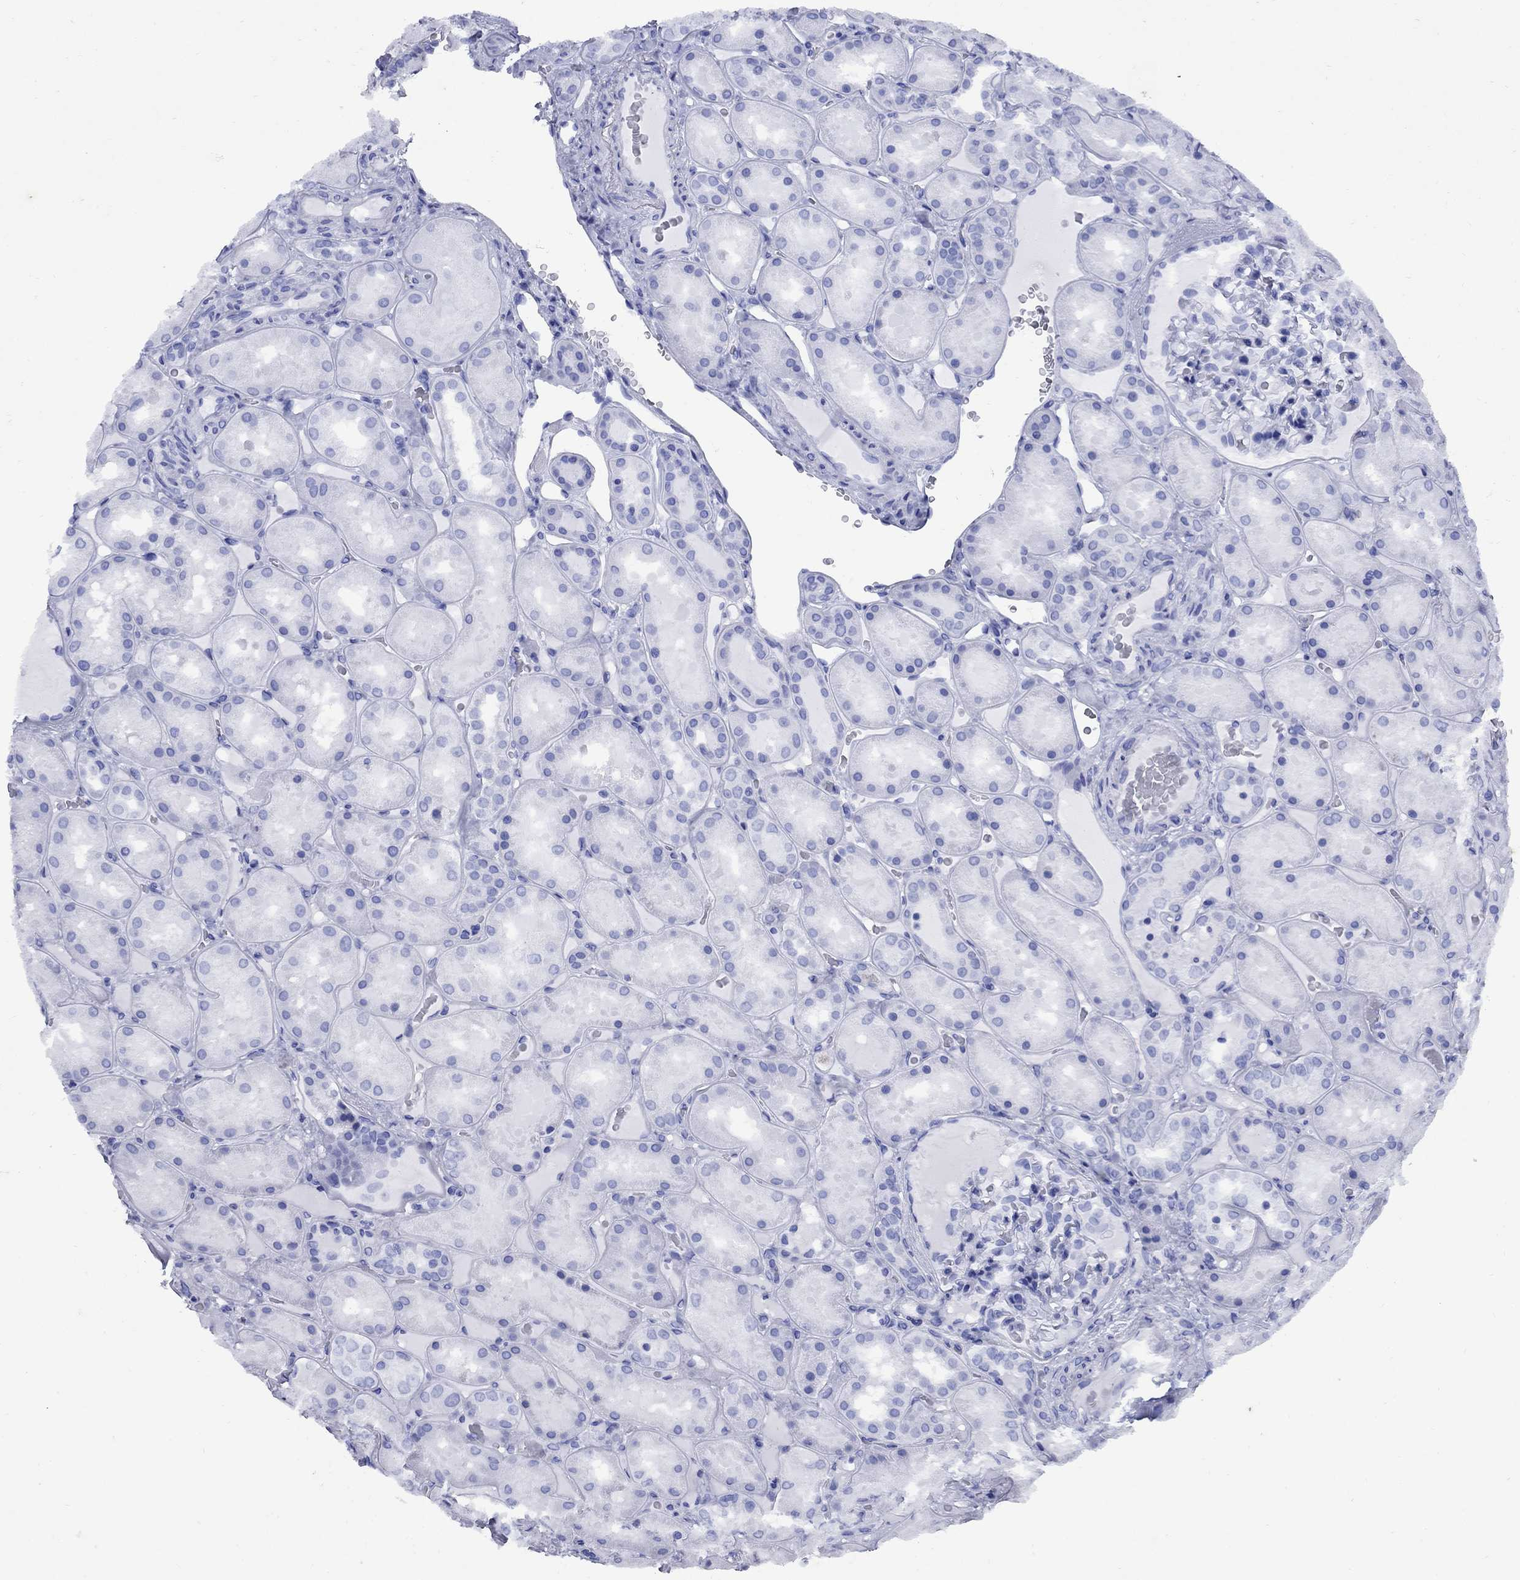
{"staining": {"intensity": "negative", "quantity": "none", "location": "none"}, "tissue": "kidney", "cell_type": "Cells in glomeruli", "image_type": "normal", "snomed": [{"axis": "morphology", "description": "Normal tissue, NOS"}, {"axis": "topography", "description": "Kidney"}], "caption": "Cells in glomeruli show no significant staining in benign kidney. (DAB (3,3'-diaminobenzidine) immunohistochemistry (IHC) with hematoxylin counter stain).", "gene": "CD1A", "patient": {"sex": "male", "age": 73}}